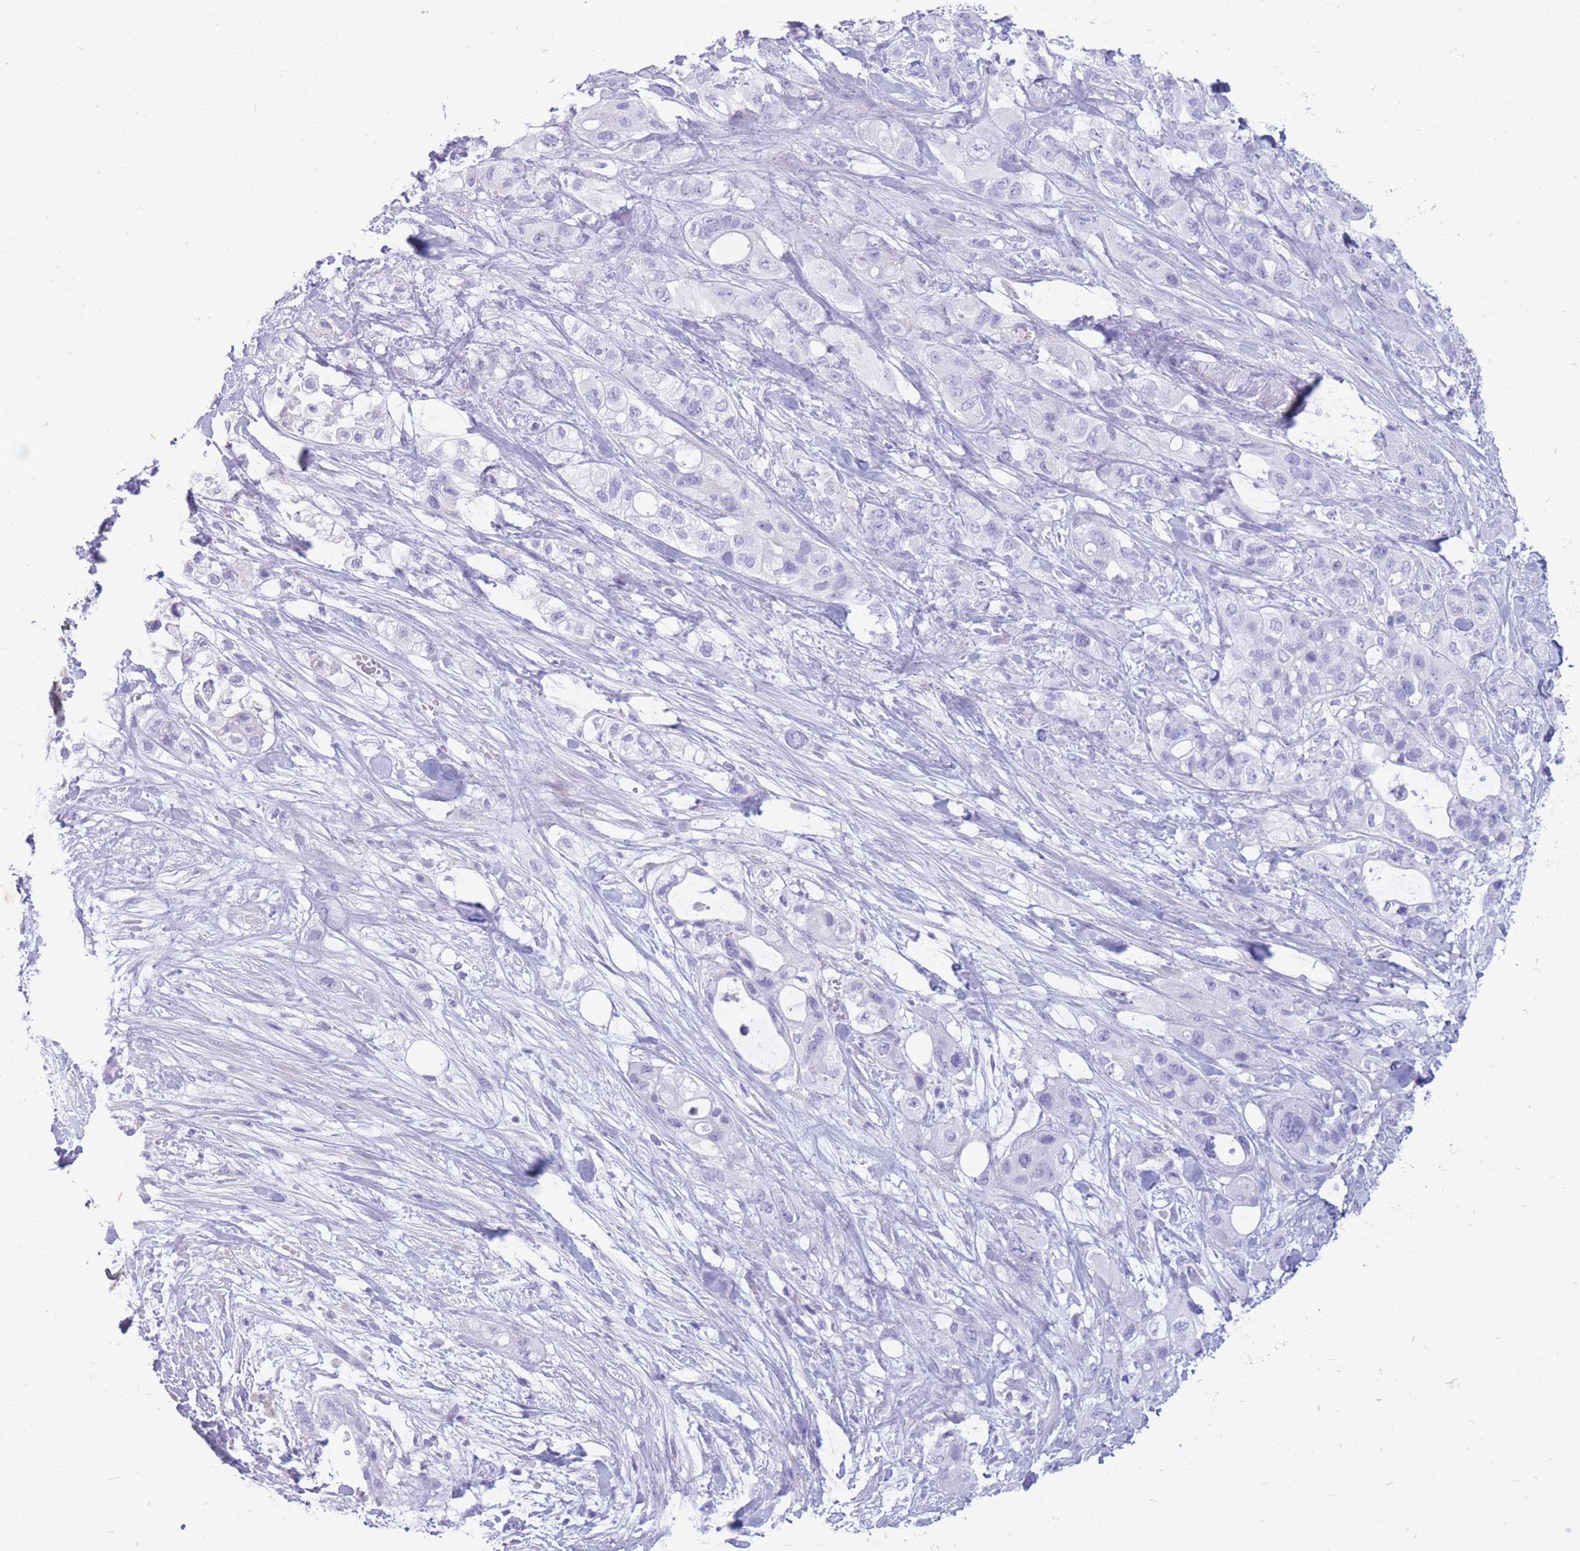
{"staining": {"intensity": "negative", "quantity": "none", "location": "none"}, "tissue": "pancreatic cancer", "cell_type": "Tumor cells", "image_type": "cancer", "snomed": [{"axis": "morphology", "description": "Adenocarcinoma, NOS"}, {"axis": "topography", "description": "Pancreas"}], "caption": "An immunohistochemistry photomicrograph of pancreatic adenocarcinoma is shown. There is no staining in tumor cells of pancreatic adenocarcinoma. (Brightfield microscopy of DAB (3,3'-diaminobenzidine) immunohistochemistry (IHC) at high magnification).", "gene": "ZFP37", "patient": {"sex": "male", "age": 44}}